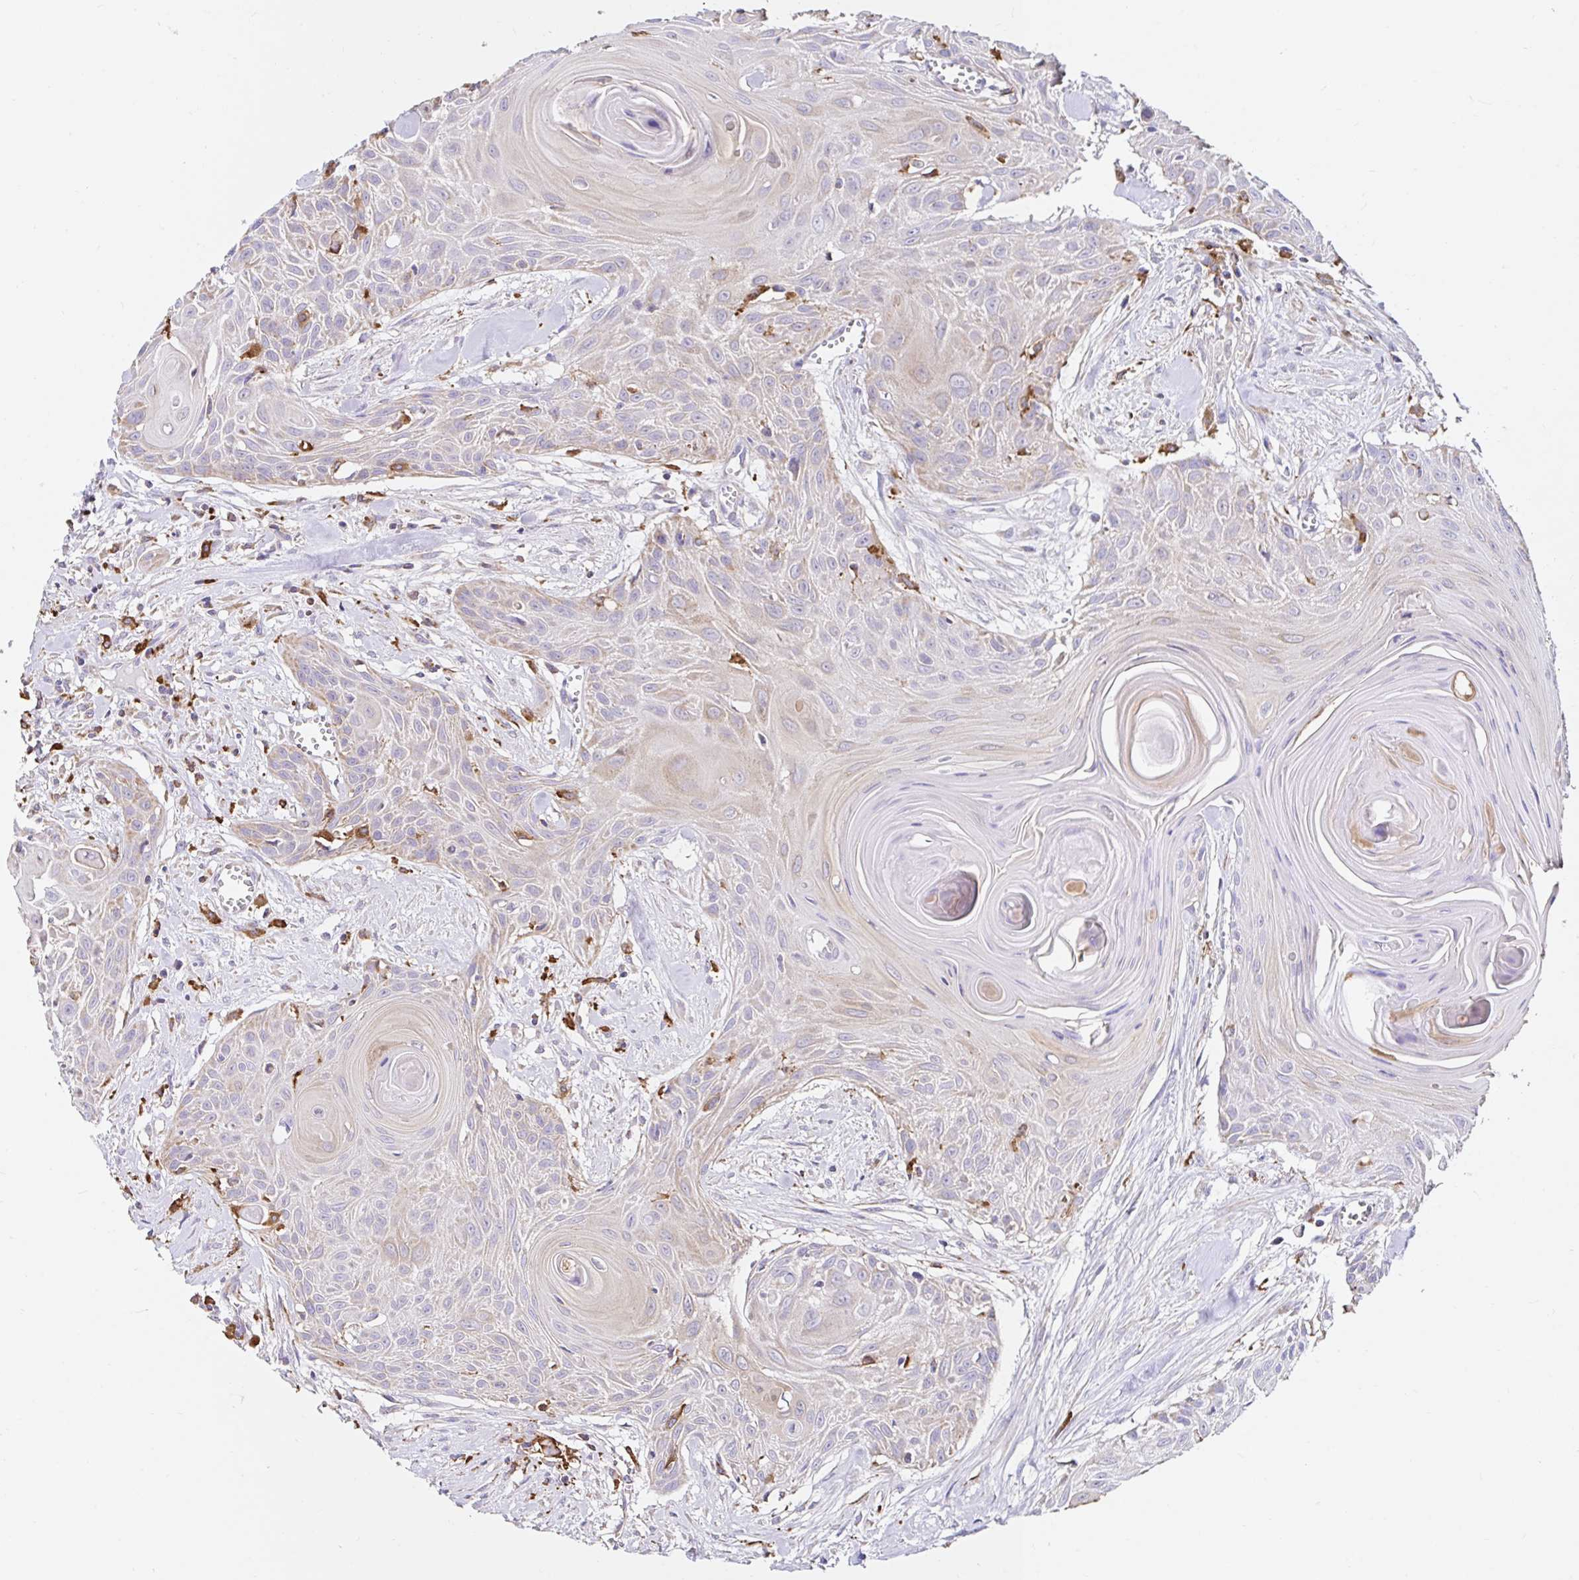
{"staining": {"intensity": "weak", "quantity": "25%-75%", "location": "cytoplasmic/membranous"}, "tissue": "head and neck cancer", "cell_type": "Tumor cells", "image_type": "cancer", "snomed": [{"axis": "morphology", "description": "Squamous cell carcinoma, NOS"}, {"axis": "topography", "description": "Lymph node"}, {"axis": "topography", "description": "Salivary gland"}, {"axis": "topography", "description": "Head-Neck"}], "caption": "Immunohistochemical staining of human head and neck squamous cell carcinoma exhibits weak cytoplasmic/membranous protein staining in approximately 25%-75% of tumor cells.", "gene": "MSR1", "patient": {"sex": "female", "age": 74}}